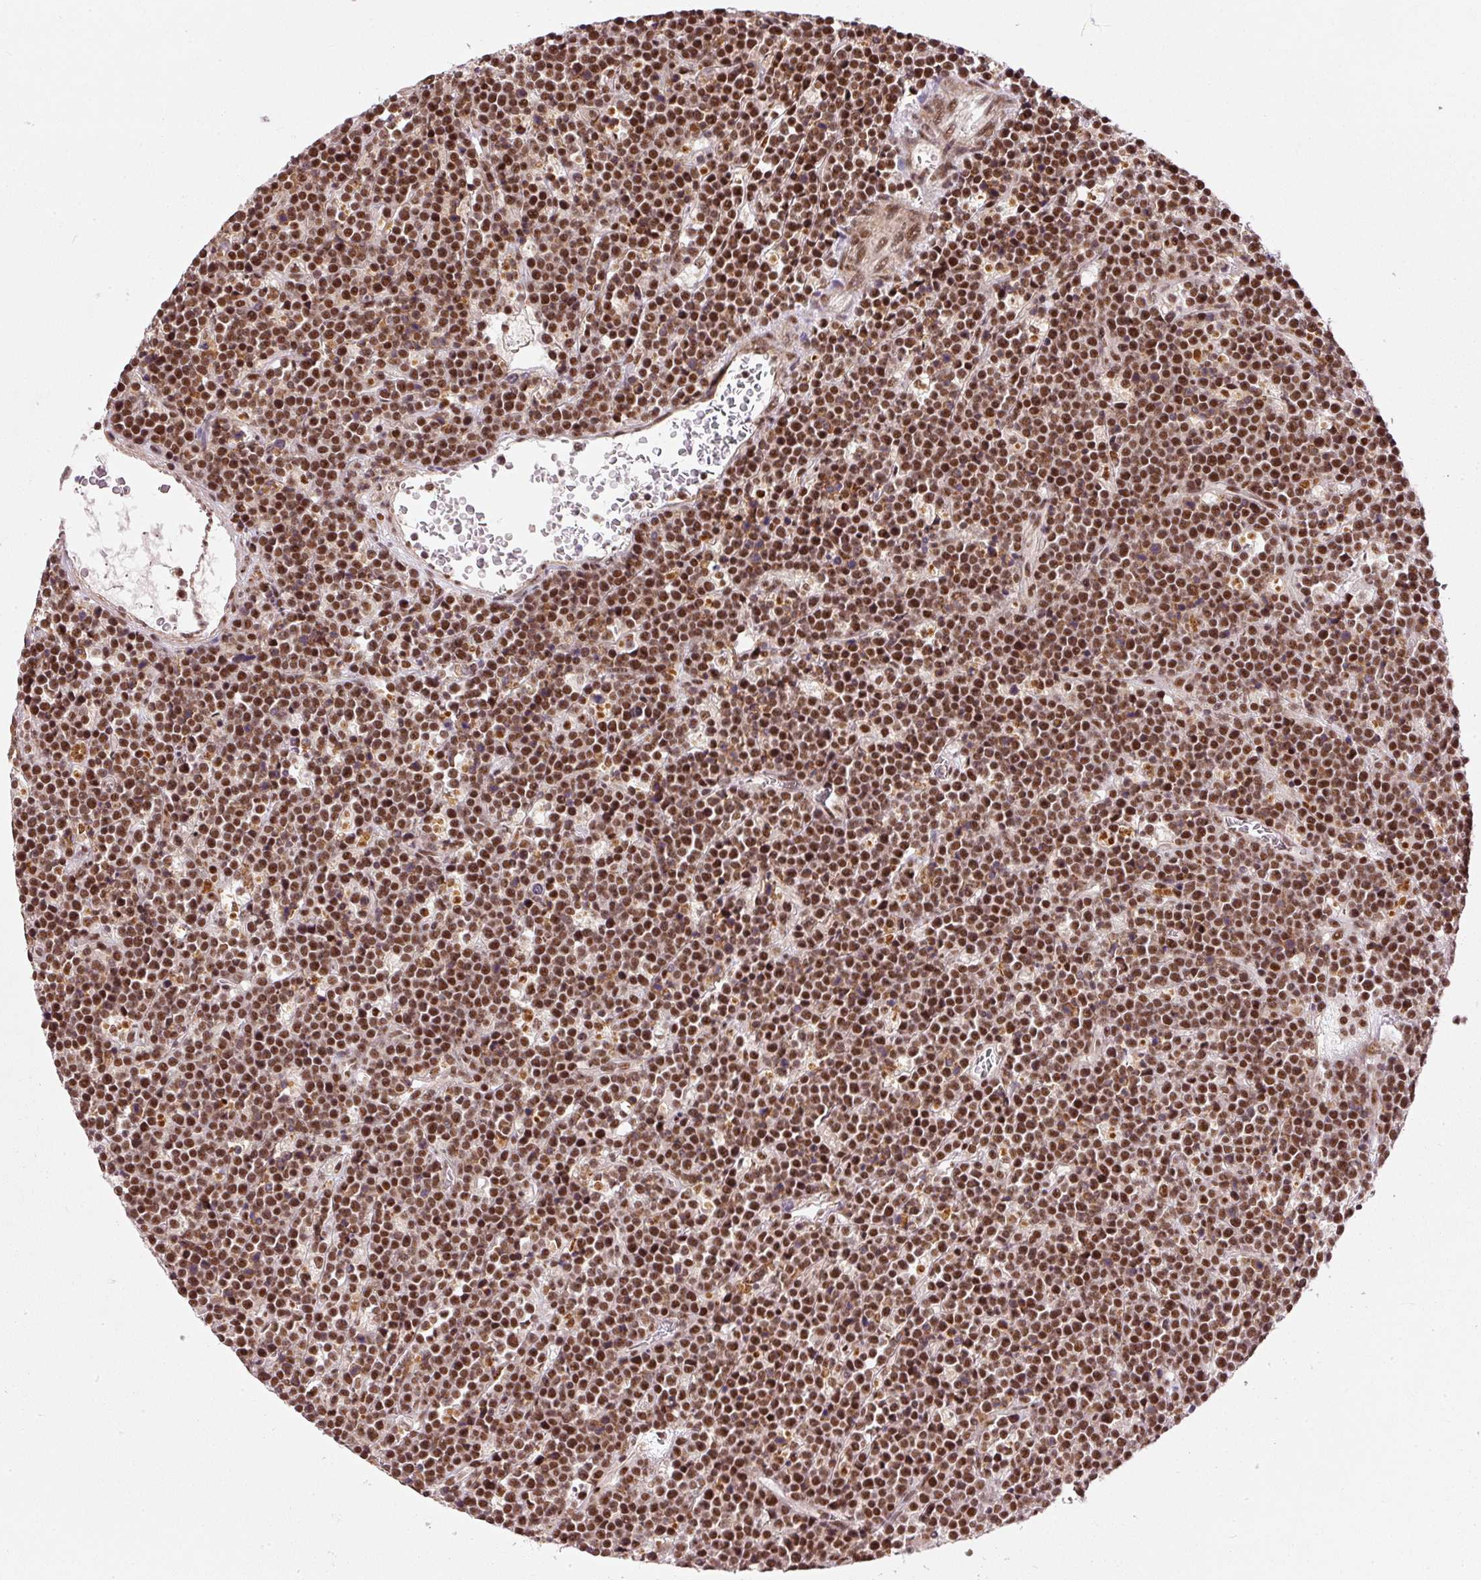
{"staining": {"intensity": "moderate", "quantity": ">75%", "location": "nuclear"}, "tissue": "lymphoma", "cell_type": "Tumor cells", "image_type": "cancer", "snomed": [{"axis": "morphology", "description": "Malignant lymphoma, non-Hodgkin's type, High grade"}, {"axis": "topography", "description": "Ovary"}], "caption": "High-magnification brightfield microscopy of high-grade malignant lymphoma, non-Hodgkin's type stained with DAB (brown) and counterstained with hematoxylin (blue). tumor cells exhibit moderate nuclear staining is present in about>75% of cells.", "gene": "THOC6", "patient": {"sex": "female", "age": 56}}